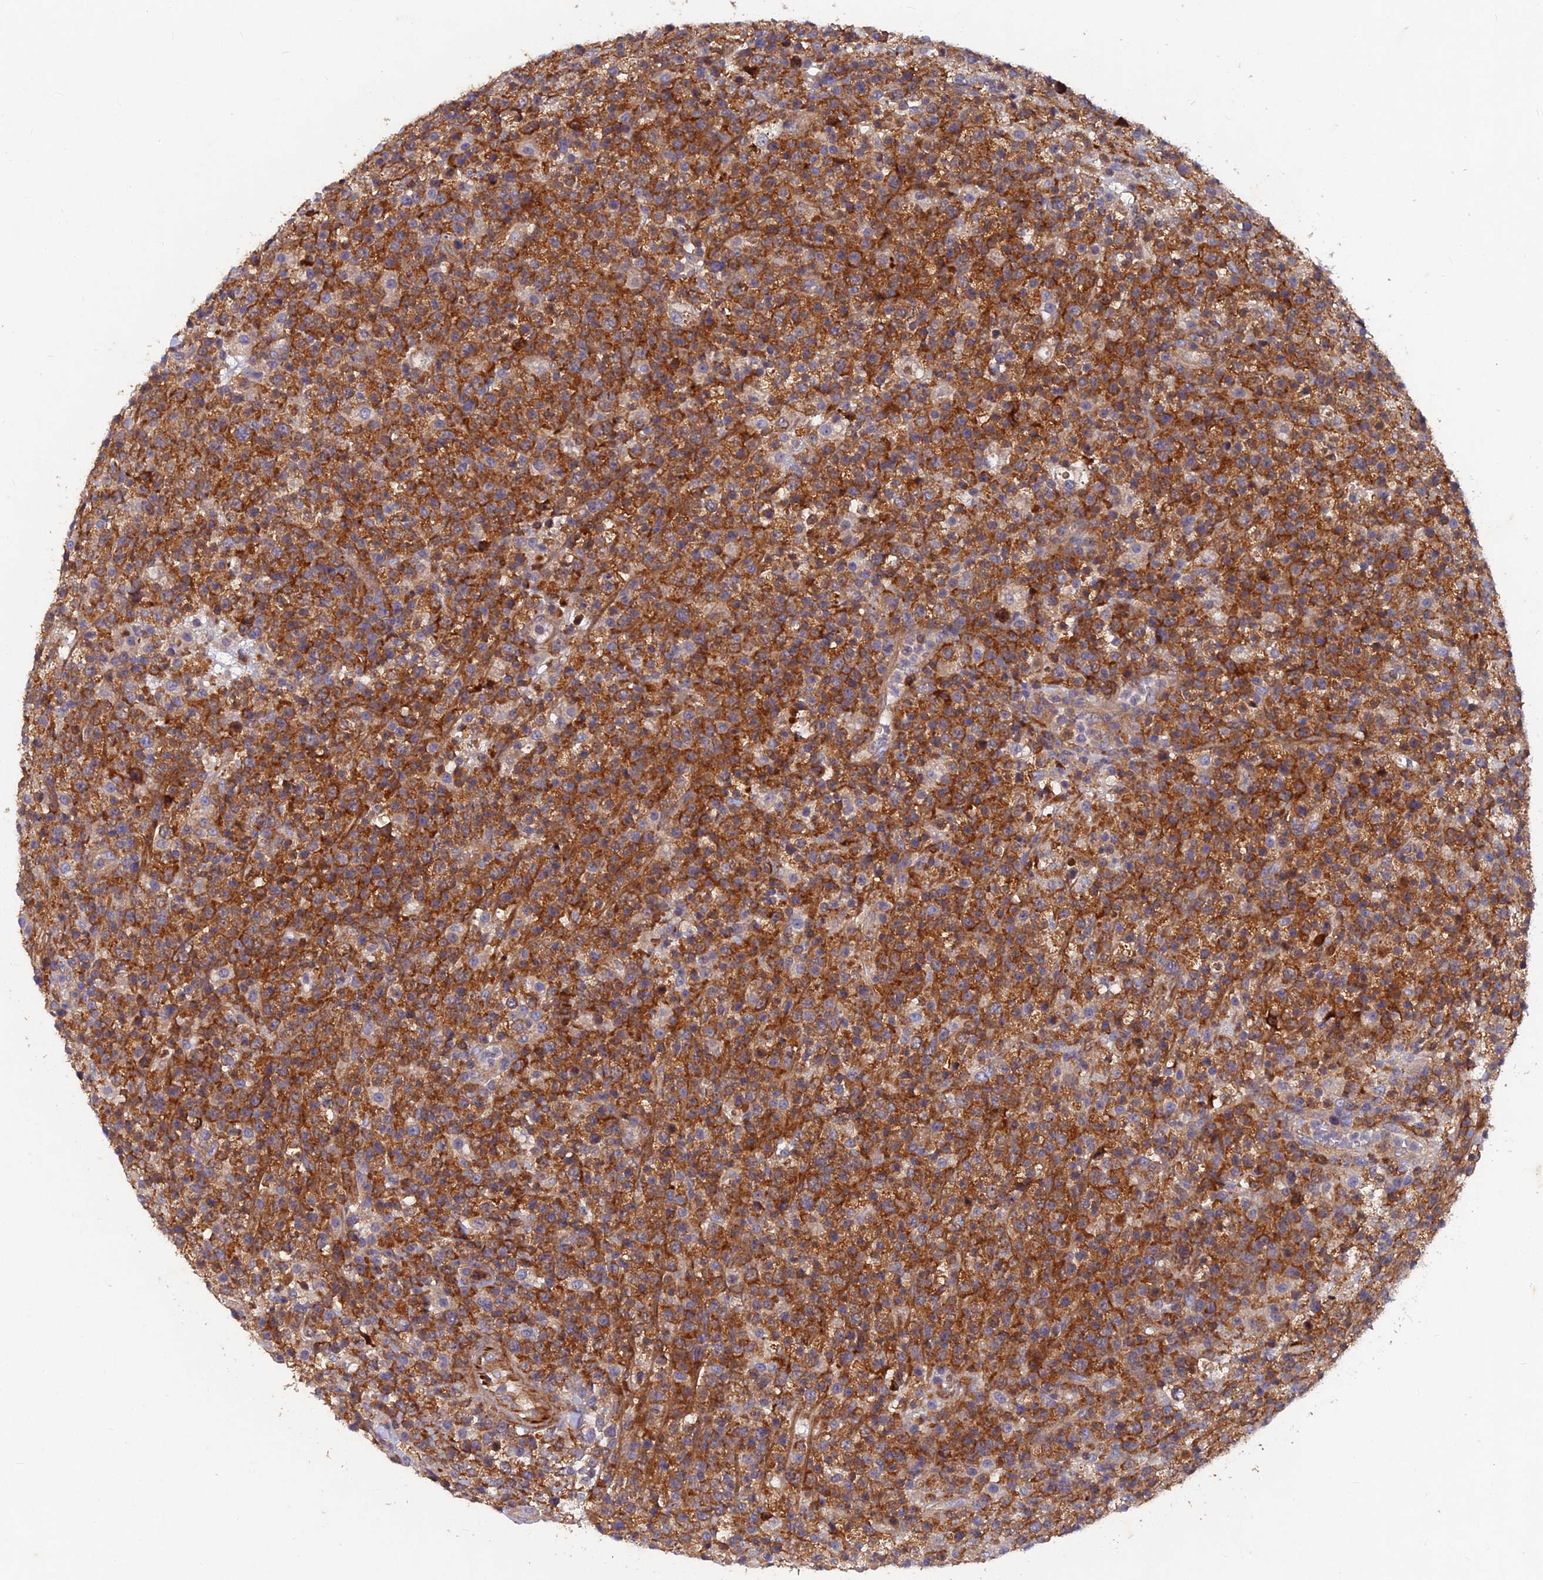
{"staining": {"intensity": "strong", "quantity": ">75%", "location": "cytoplasmic/membranous"}, "tissue": "lymphoma", "cell_type": "Tumor cells", "image_type": "cancer", "snomed": [{"axis": "morphology", "description": "Malignant lymphoma, non-Hodgkin's type, High grade"}, {"axis": "topography", "description": "Colon"}], "caption": "High-power microscopy captured an immunohistochemistry (IHC) image of lymphoma, revealing strong cytoplasmic/membranous positivity in about >75% of tumor cells.", "gene": "NCAPG", "patient": {"sex": "female", "age": 53}}